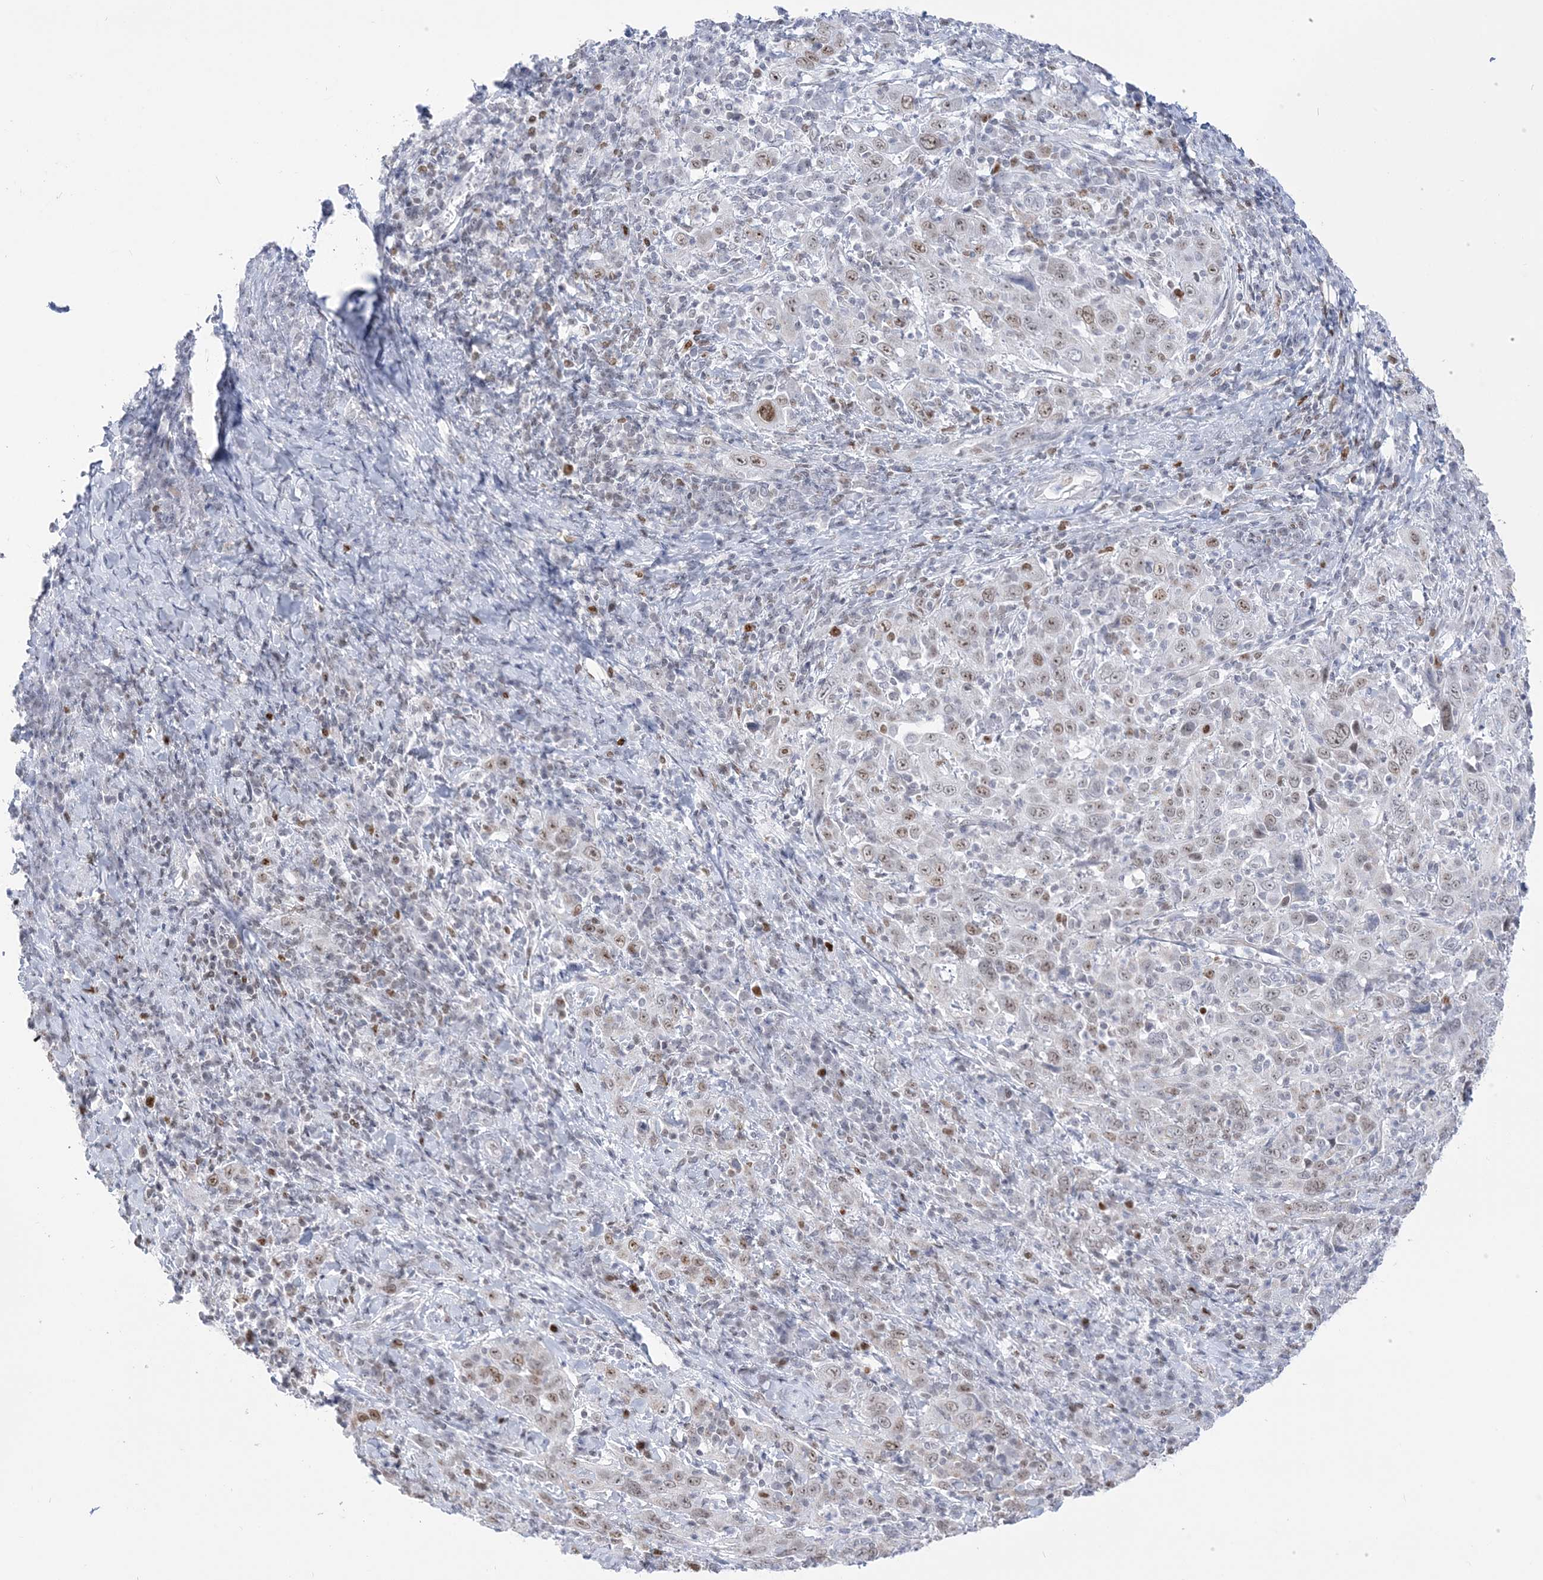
{"staining": {"intensity": "moderate", "quantity": "<25%", "location": "nuclear"}, "tissue": "cervical cancer", "cell_type": "Tumor cells", "image_type": "cancer", "snomed": [{"axis": "morphology", "description": "Squamous cell carcinoma, NOS"}, {"axis": "topography", "description": "Cervix"}], "caption": "High-power microscopy captured an immunohistochemistry (IHC) micrograph of squamous cell carcinoma (cervical), revealing moderate nuclear positivity in approximately <25% of tumor cells.", "gene": "DDX21", "patient": {"sex": "female", "age": 46}}